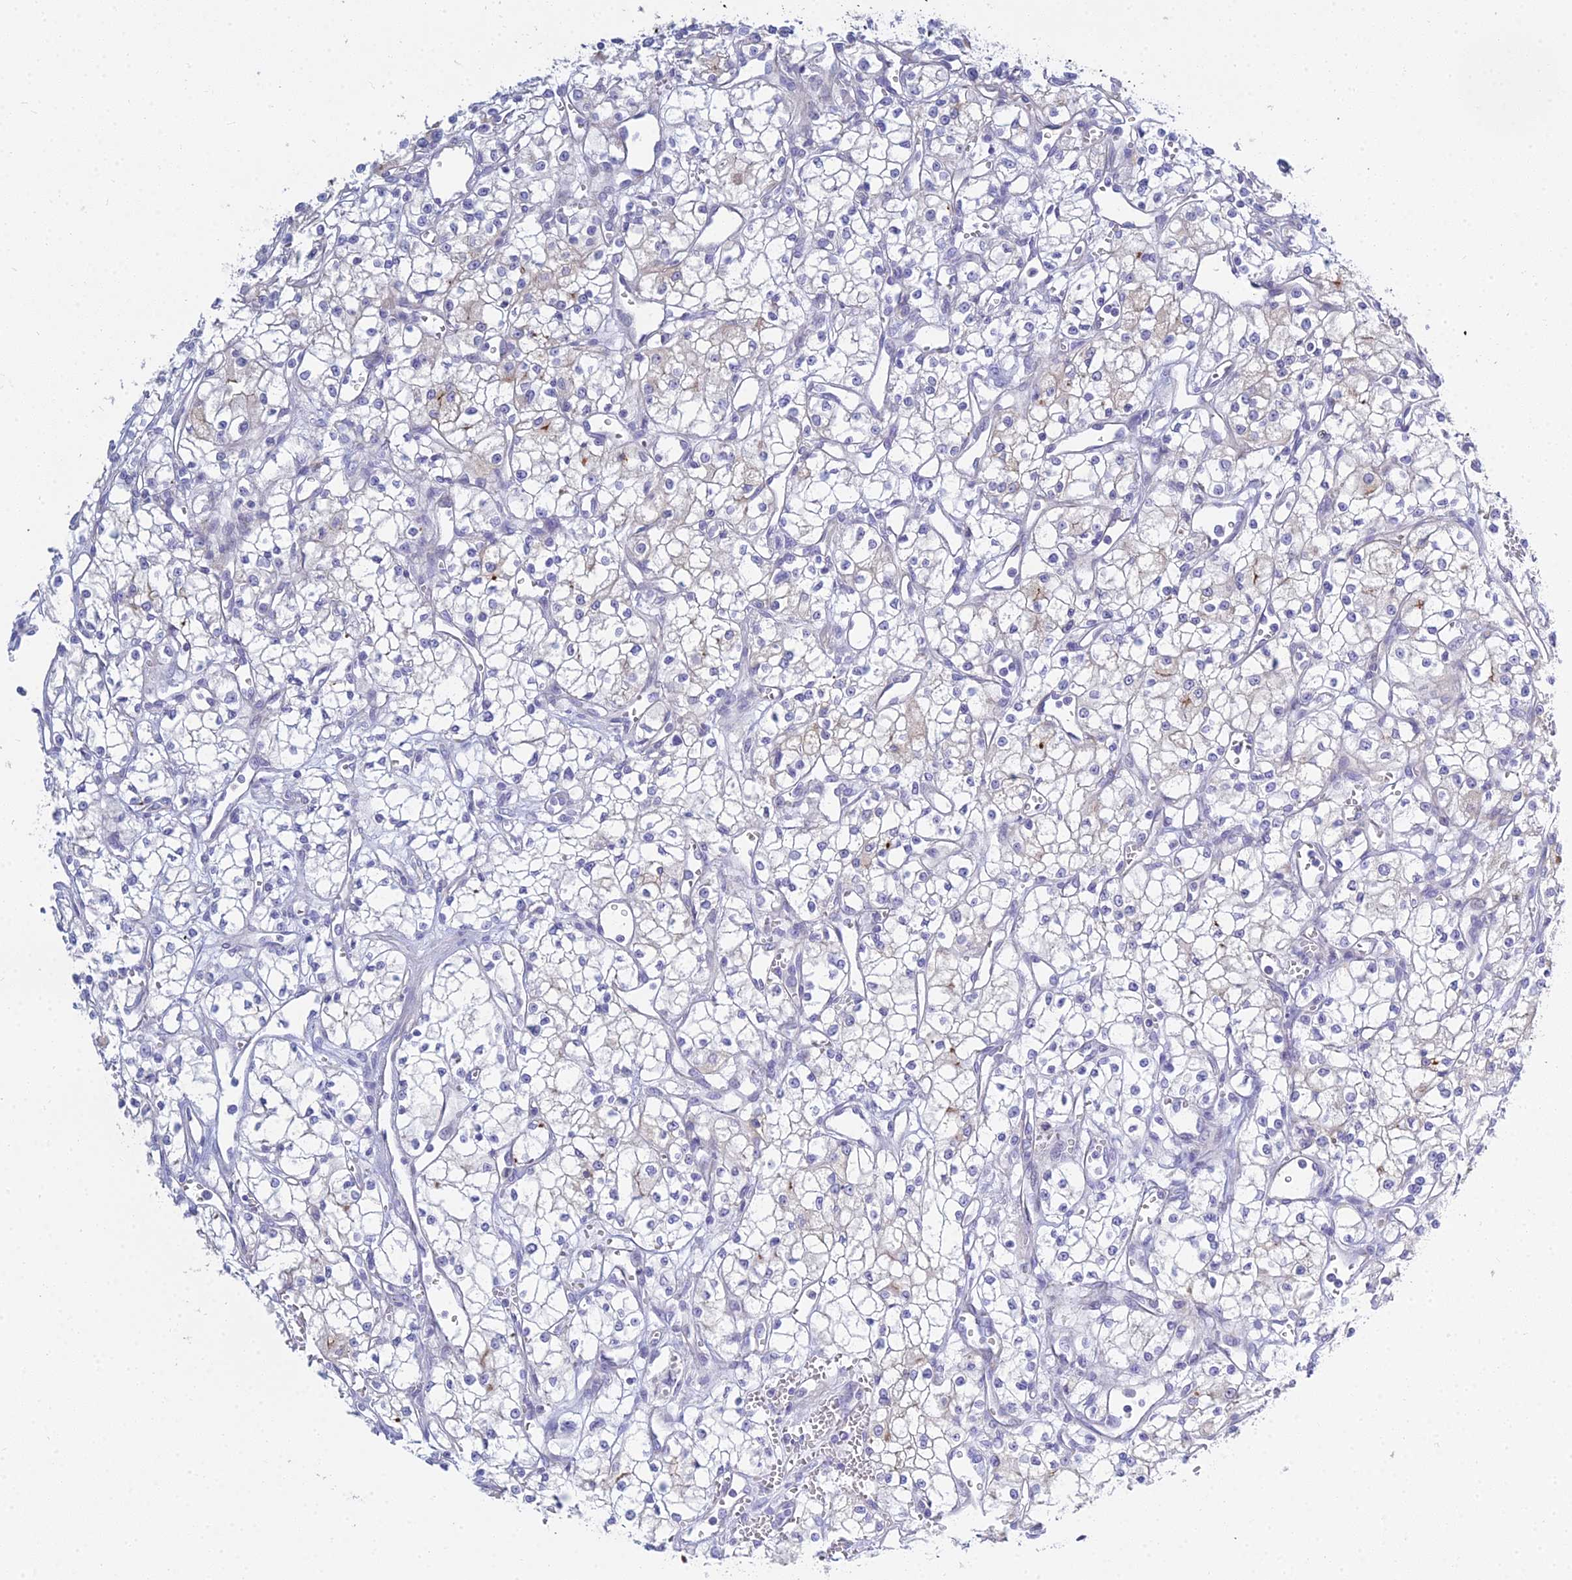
{"staining": {"intensity": "negative", "quantity": "none", "location": "none"}, "tissue": "renal cancer", "cell_type": "Tumor cells", "image_type": "cancer", "snomed": [{"axis": "morphology", "description": "Adenocarcinoma, NOS"}, {"axis": "topography", "description": "Kidney"}], "caption": "This is an IHC histopathology image of human adenocarcinoma (renal). There is no staining in tumor cells.", "gene": "SMIM24", "patient": {"sex": "male", "age": 59}}